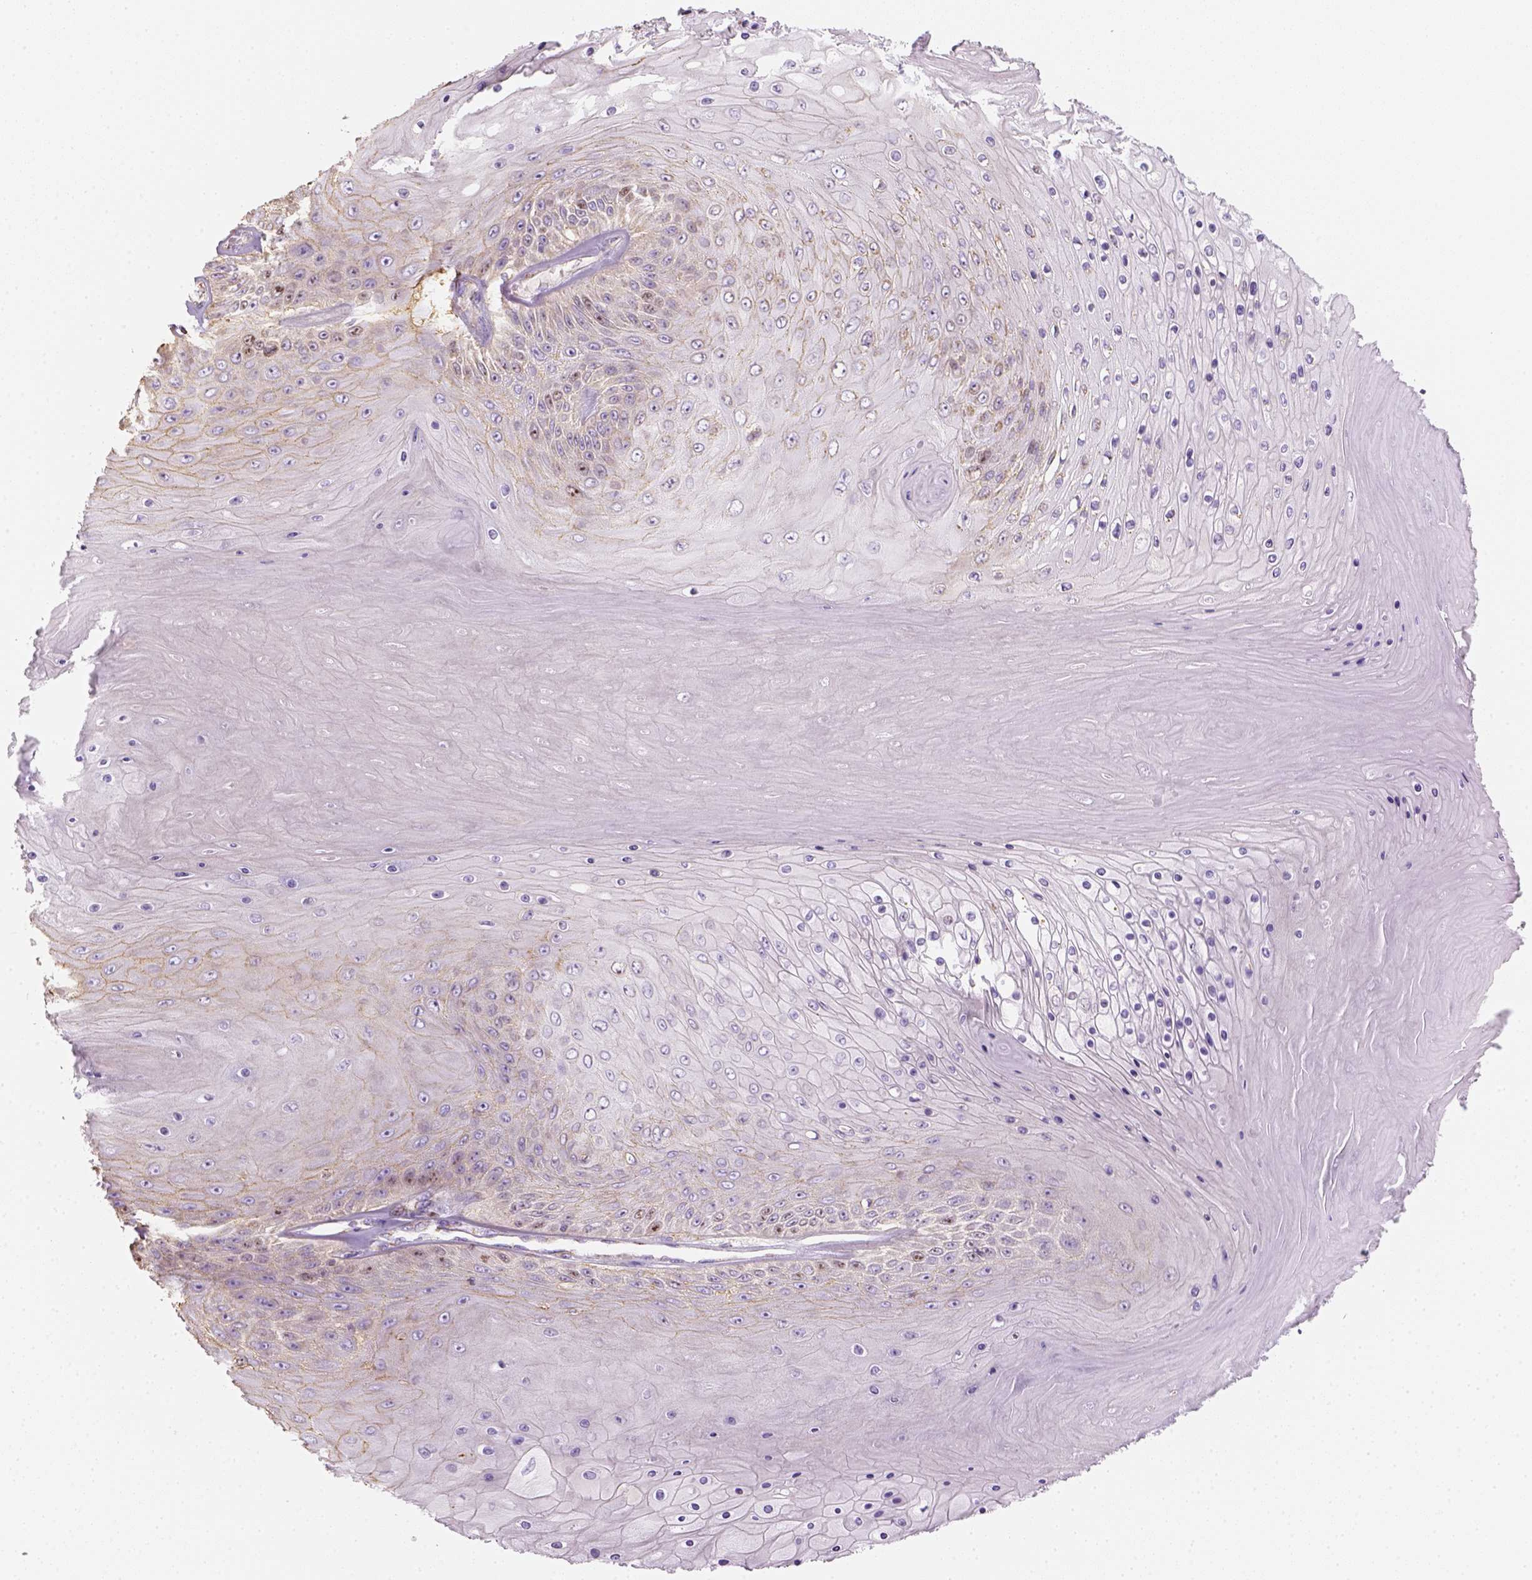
{"staining": {"intensity": "weak", "quantity": "<25%", "location": "cytoplasmic/membranous"}, "tissue": "skin cancer", "cell_type": "Tumor cells", "image_type": "cancer", "snomed": [{"axis": "morphology", "description": "Squamous cell carcinoma, NOS"}, {"axis": "topography", "description": "Skin"}], "caption": "A photomicrograph of human skin squamous cell carcinoma is negative for staining in tumor cells.", "gene": "LCA5", "patient": {"sex": "male", "age": 62}}